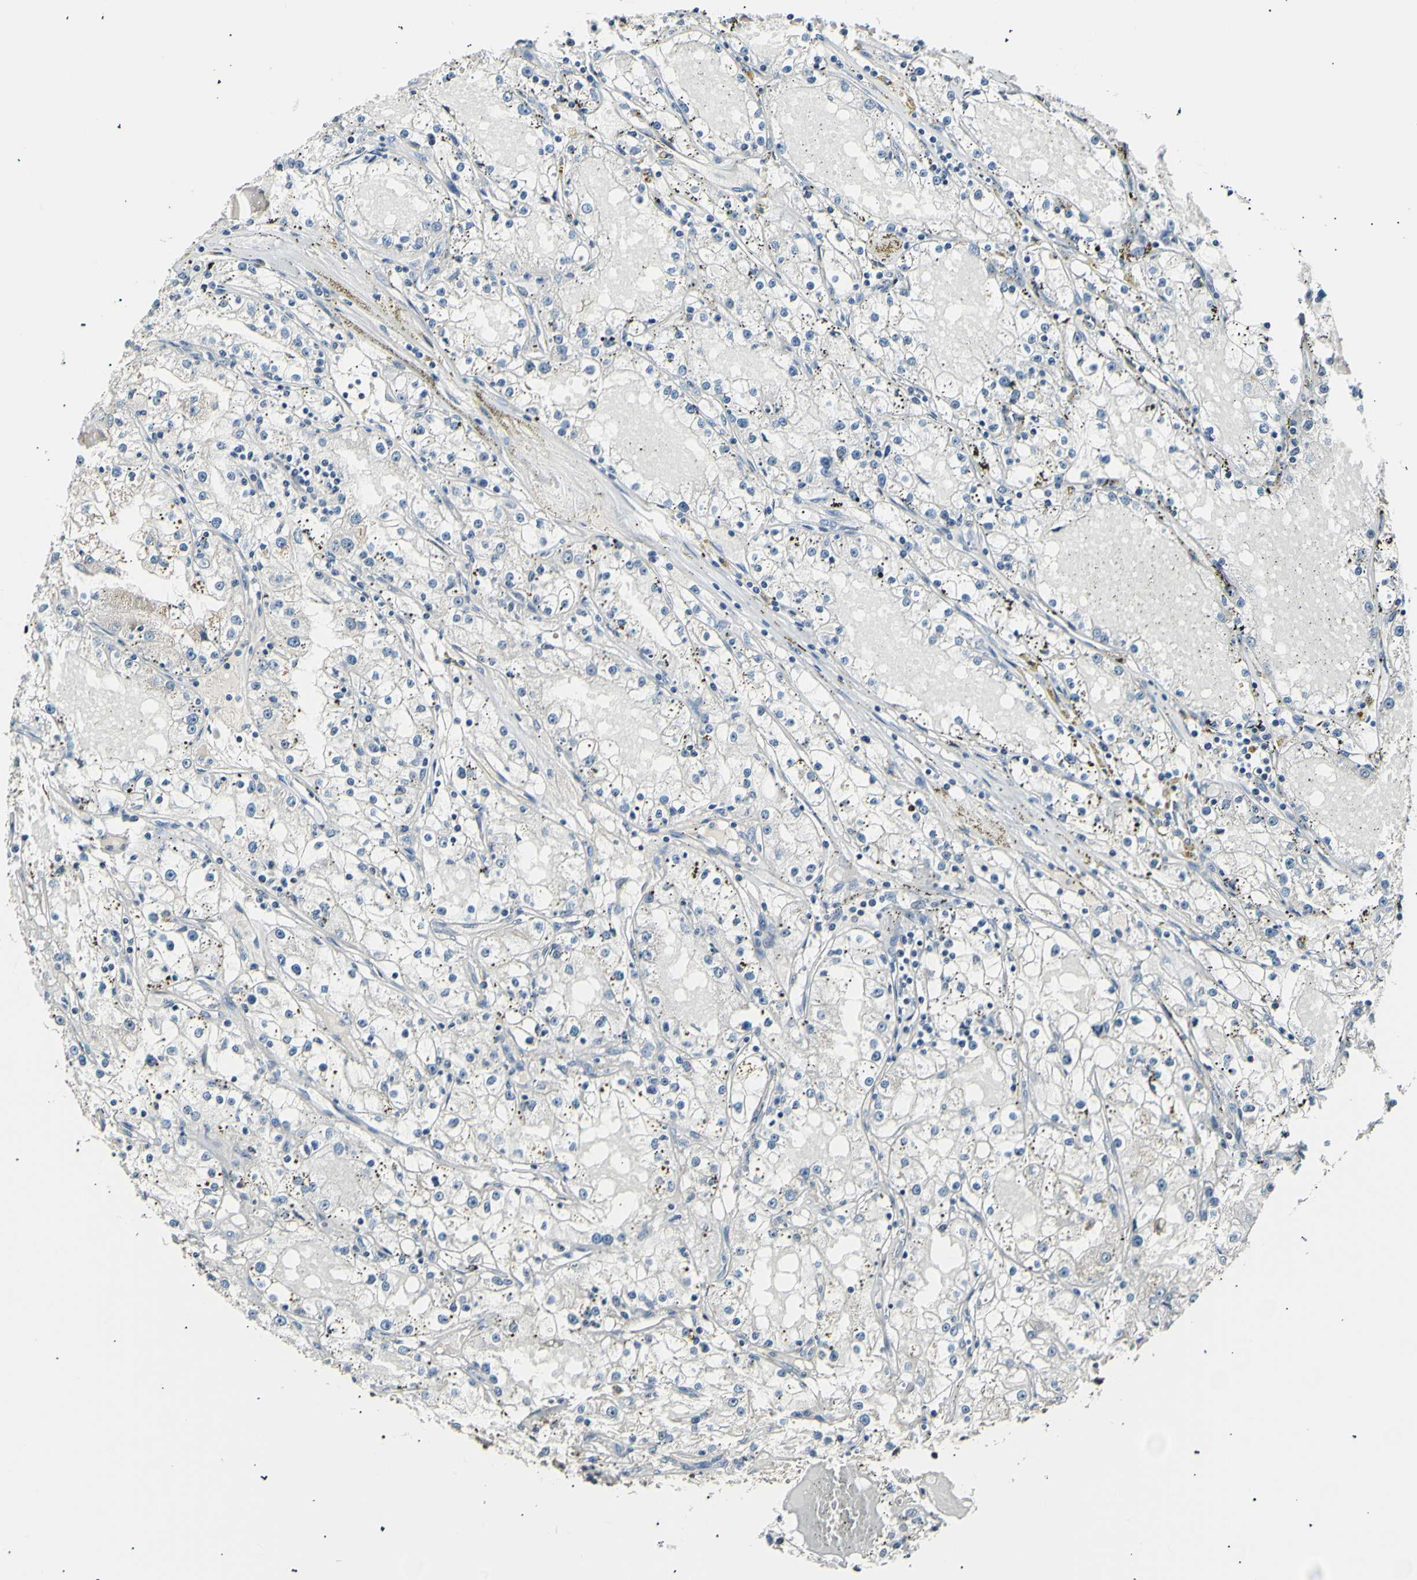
{"staining": {"intensity": "negative", "quantity": "none", "location": "none"}, "tissue": "renal cancer", "cell_type": "Tumor cells", "image_type": "cancer", "snomed": [{"axis": "morphology", "description": "Adenocarcinoma, NOS"}, {"axis": "topography", "description": "Kidney"}], "caption": "Immunohistochemistry (IHC) of human renal cancer (adenocarcinoma) exhibits no expression in tumor cells.", "gene": "AK1", "patient": {"sex": "male", "age": 56}}